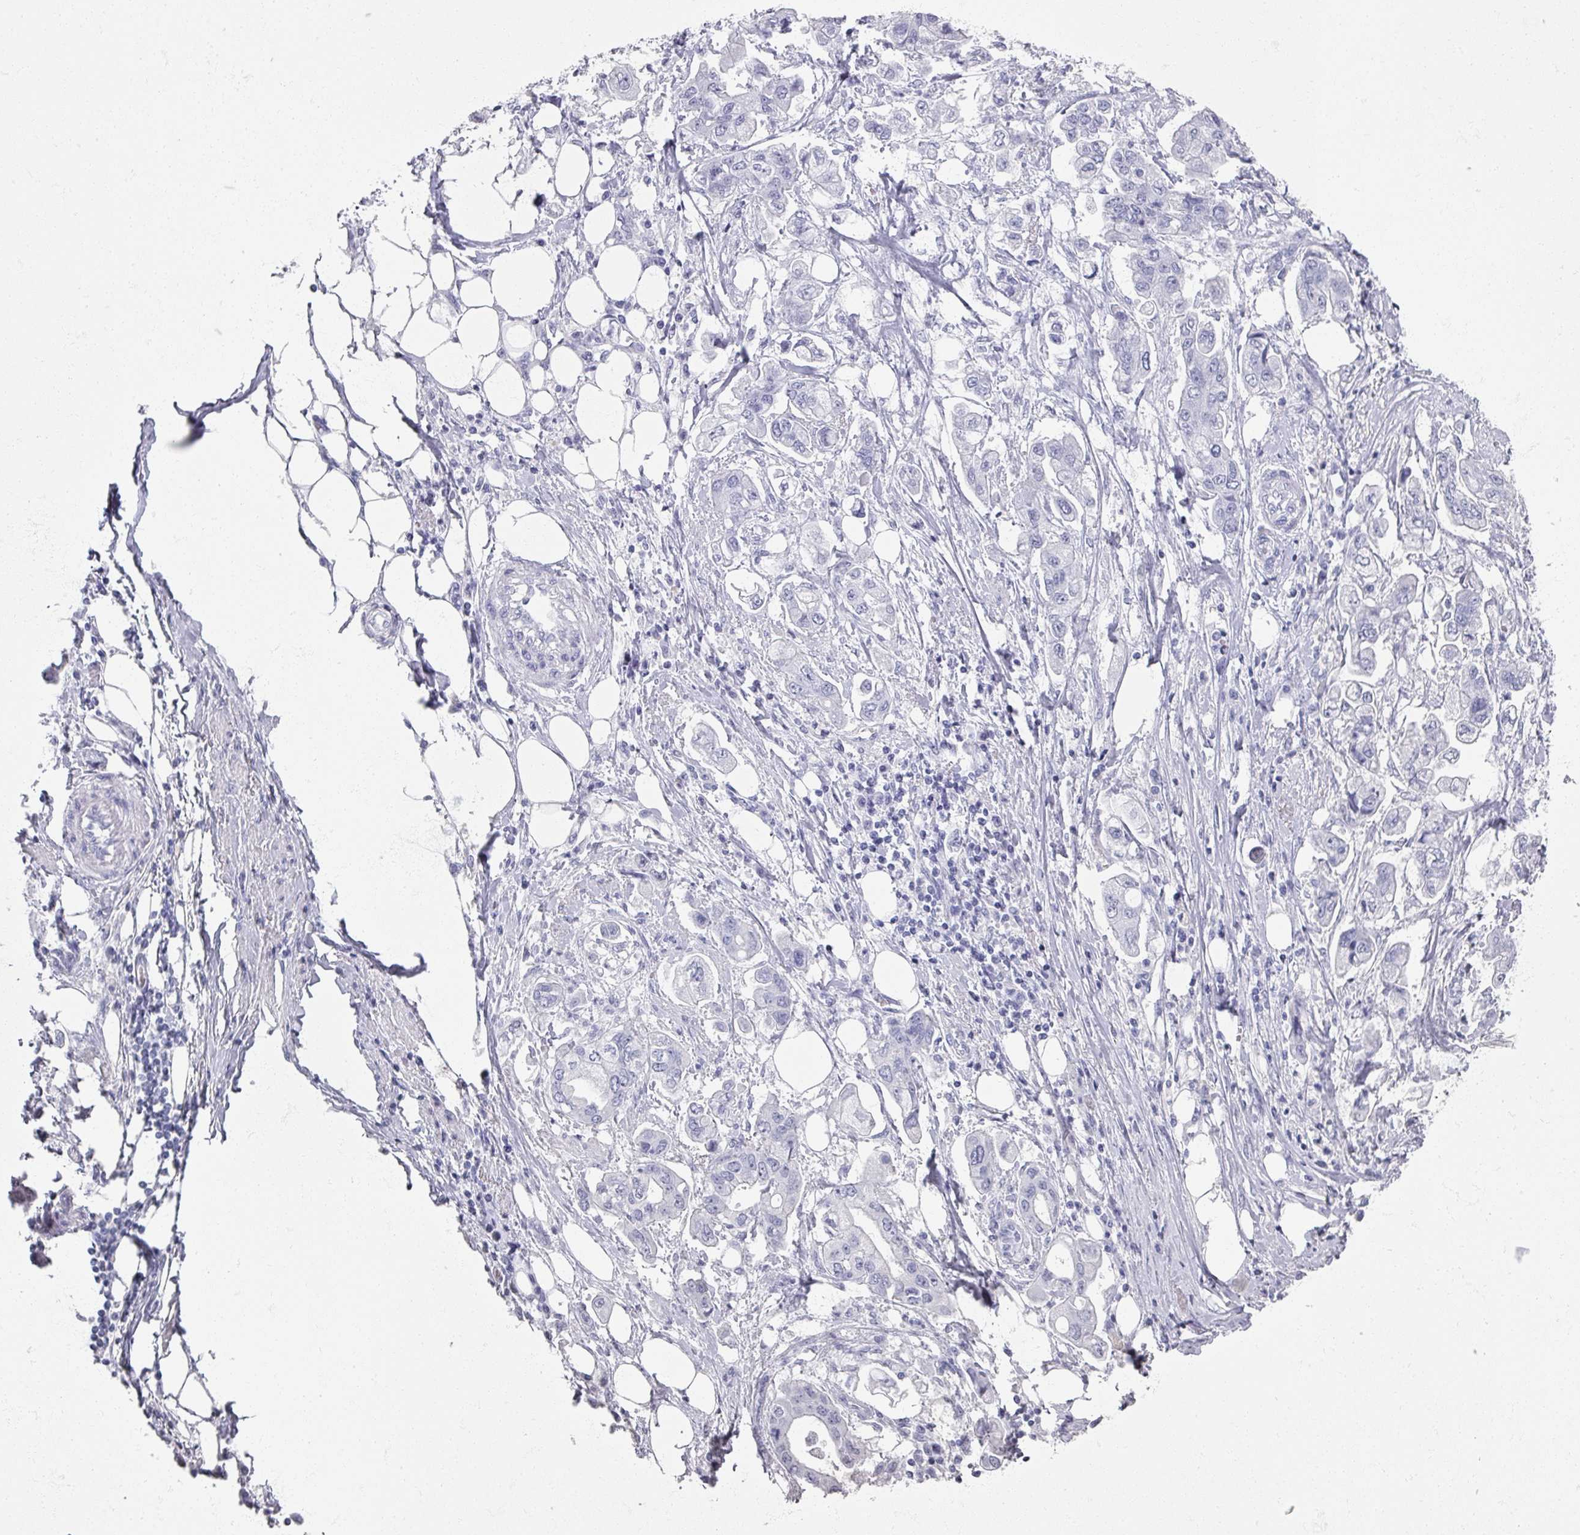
{"staining": {"intensity": "negative", "quantity": "none", "location": "none"}, "tissue": "stomach cancer", "cell_type": "Tumor cells", "image_type": "cancer", "snomed": [{"axis": "morphology", "description": "Adenocarcinoma, NOS"}, {"axis": "topography", "description": "Stomach"}], "caption": "Tumor cells show no significant staining in adenocarcinoma (stomach).", "gene": "OMG", "patient": {"sex": "male", "age": 62}}